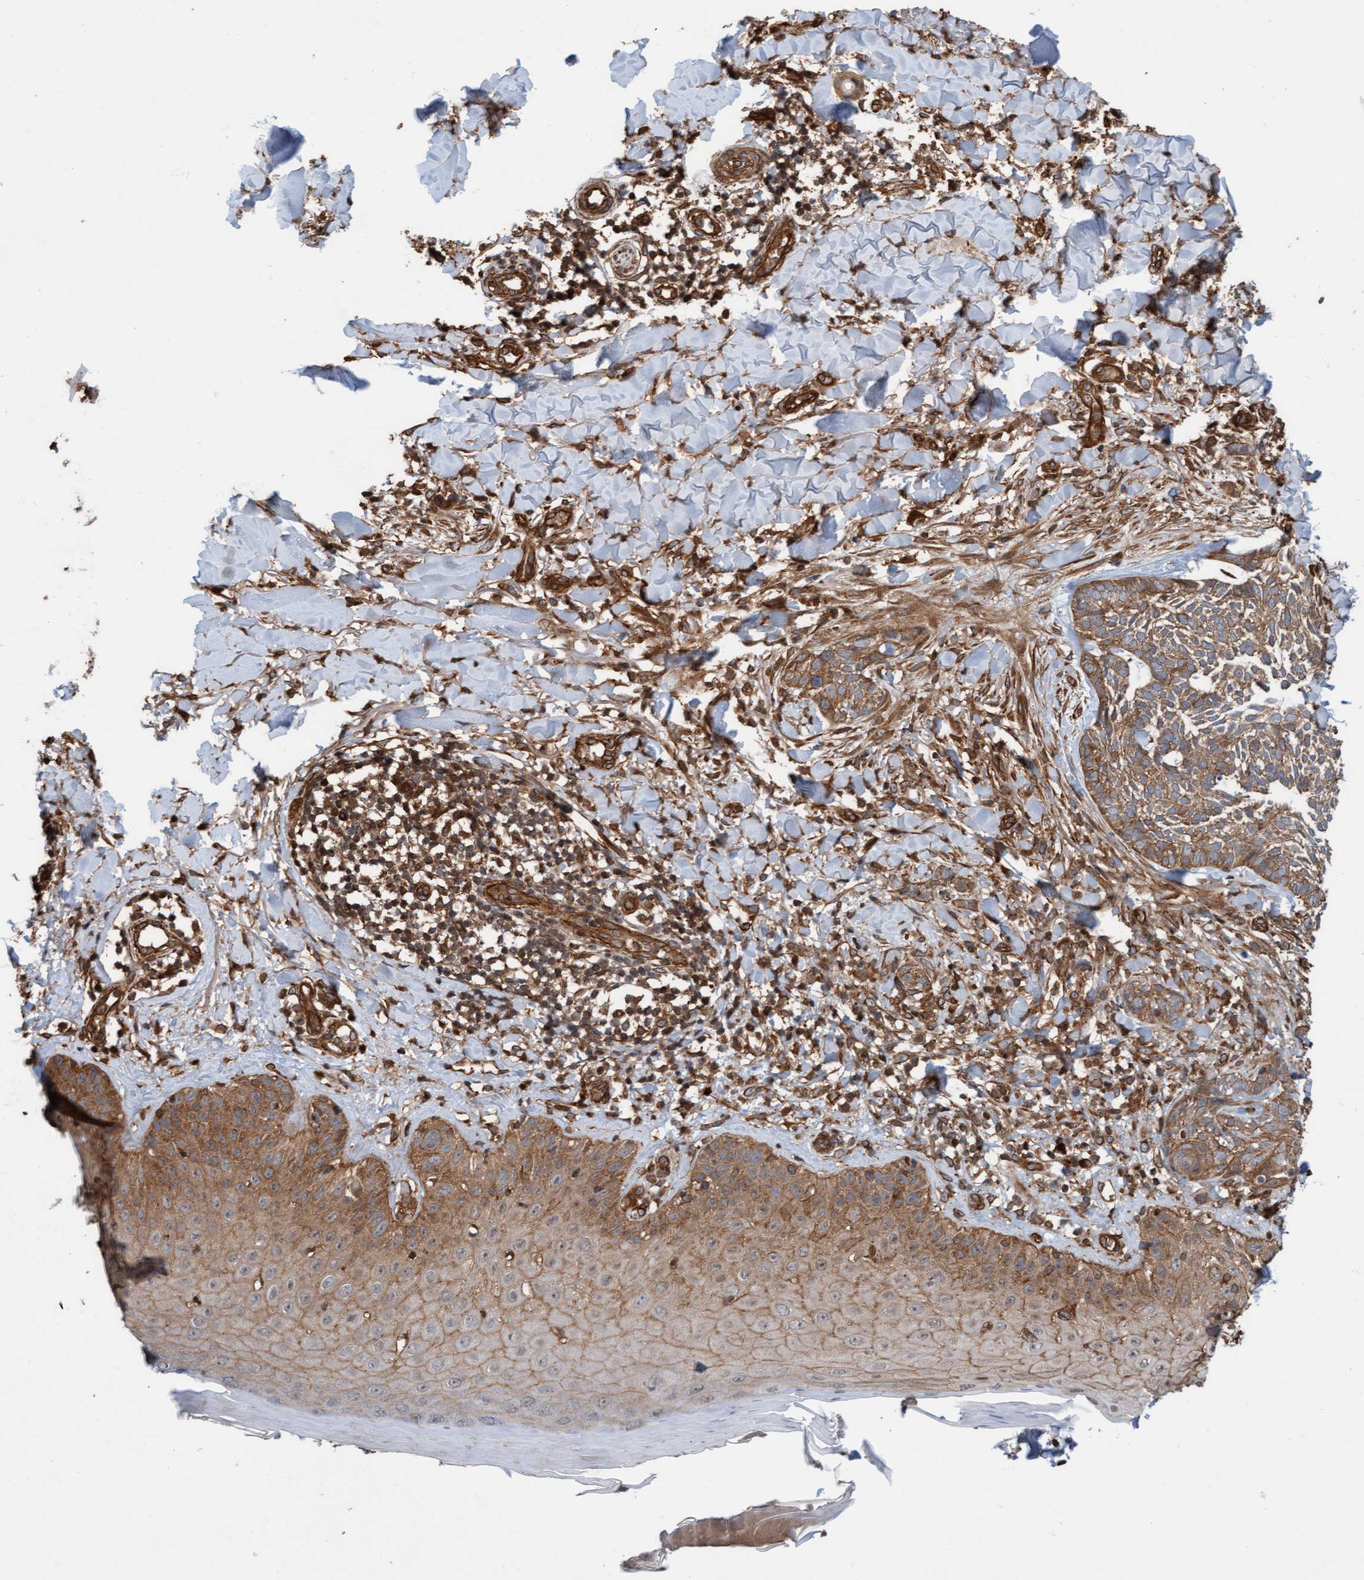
{"staining": {"intensity": "moderate", "quantity": ">75%", "location": "cytoplasmic/membranous"}, "tissue": "skin cancer", "cell_type": "Tumor cells", "image_type": "cancer", "snomed": [{"axis": "morphology", "description": "Normal tissue, NOS"}, {"axis": "morphology", "description": "Basal cell carcinoma"}, {"axis": "topography", "description": "Skin"}], "caption": "Skin cancer (basal cell carcinoma) stained for a protein (brown) shows moderate cytoplasmic/membranous positive expression in approximately >75% of tumor cells.", "gene": "ERAL1", "patient": {"sex": "male", "age": 67}}